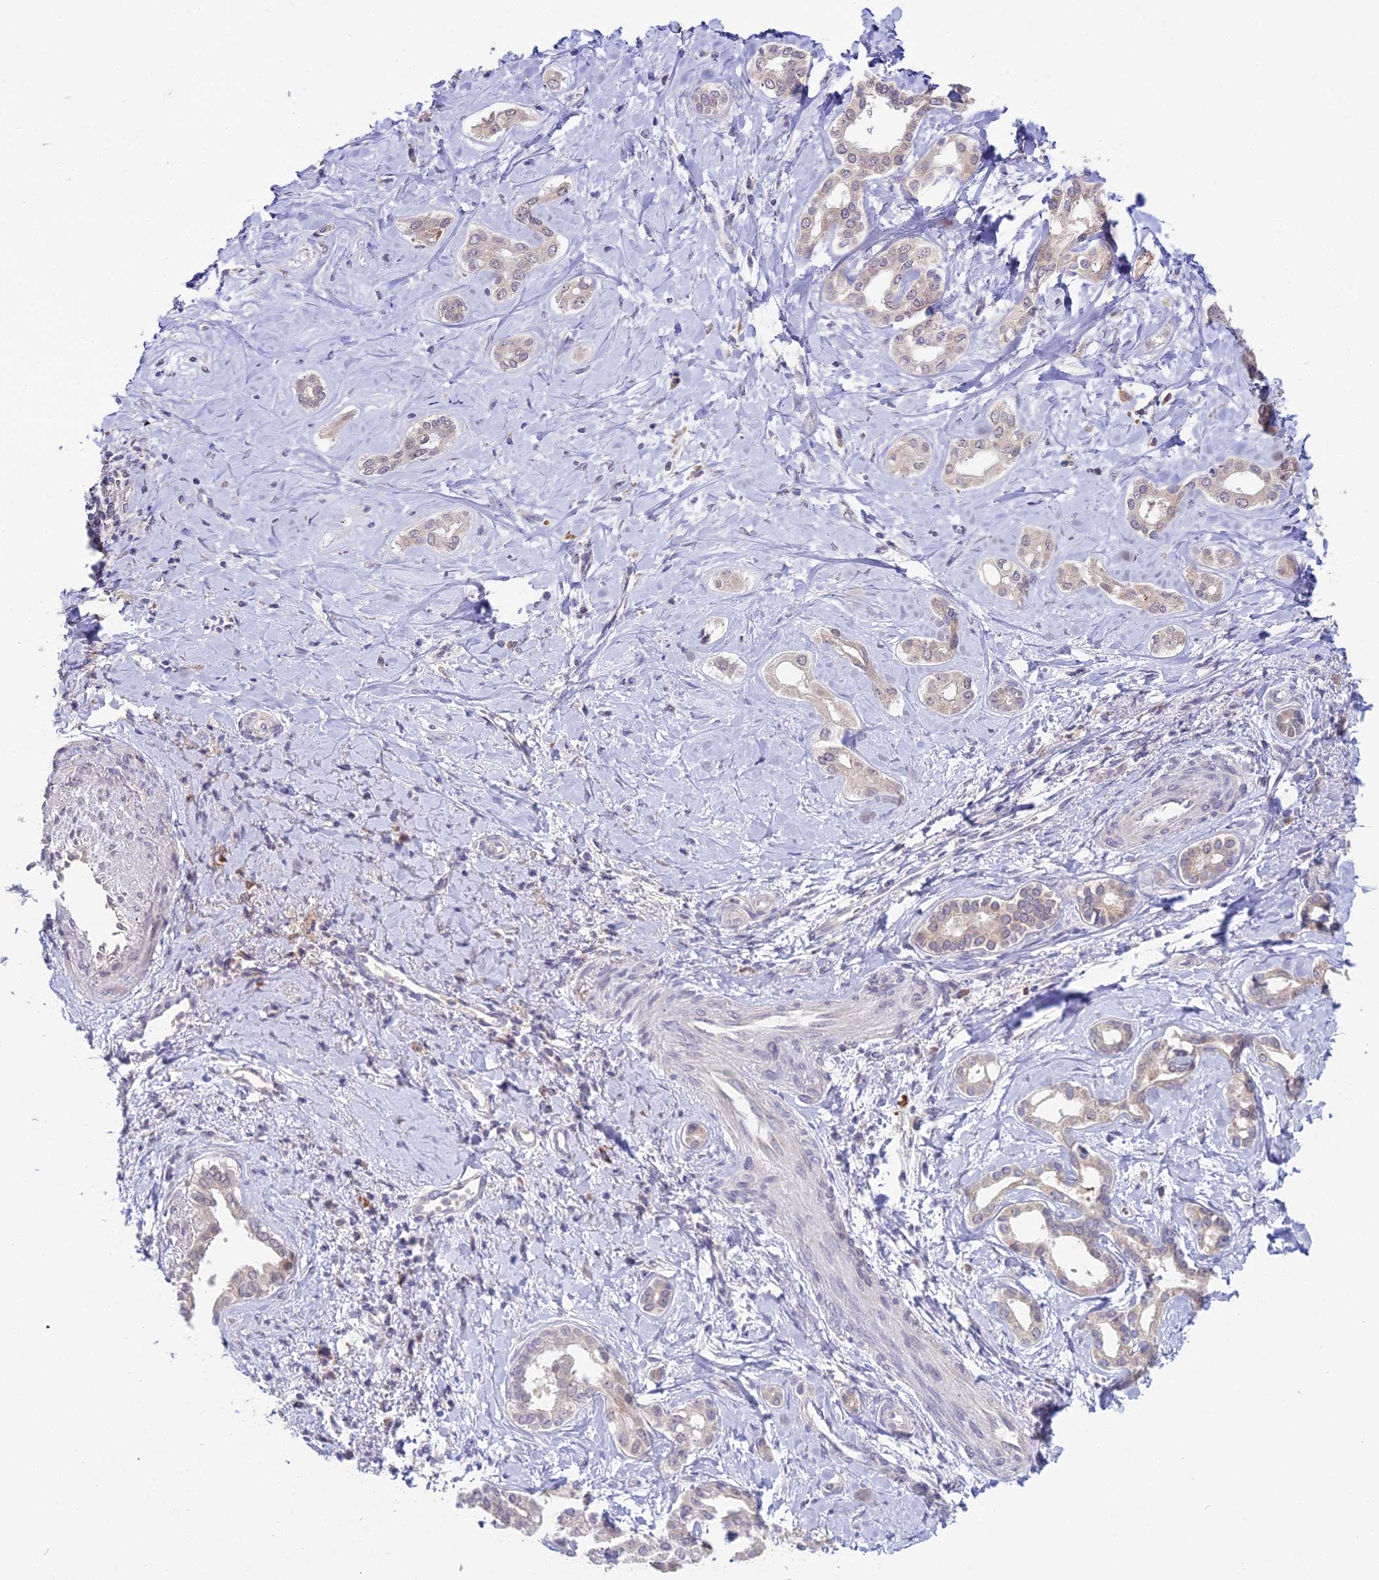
{"staining": {"intensity": "weak", "quantity": "<25%", "location": "cytoplasmic/membranous"}, "tissue": "liver cancer", "cell_type": "Tumor cells", "image_type": "cancer", "snomed": [{"axis": "morphology", "description": "Cholangiocarcinoma"}, {"axis": "topography", "description": "Liver"}], "caption": "Tumor cells show no significant staining in liver cancer.", "gene": "WDR43", "patient": {"sex": "female", "age": 77}}